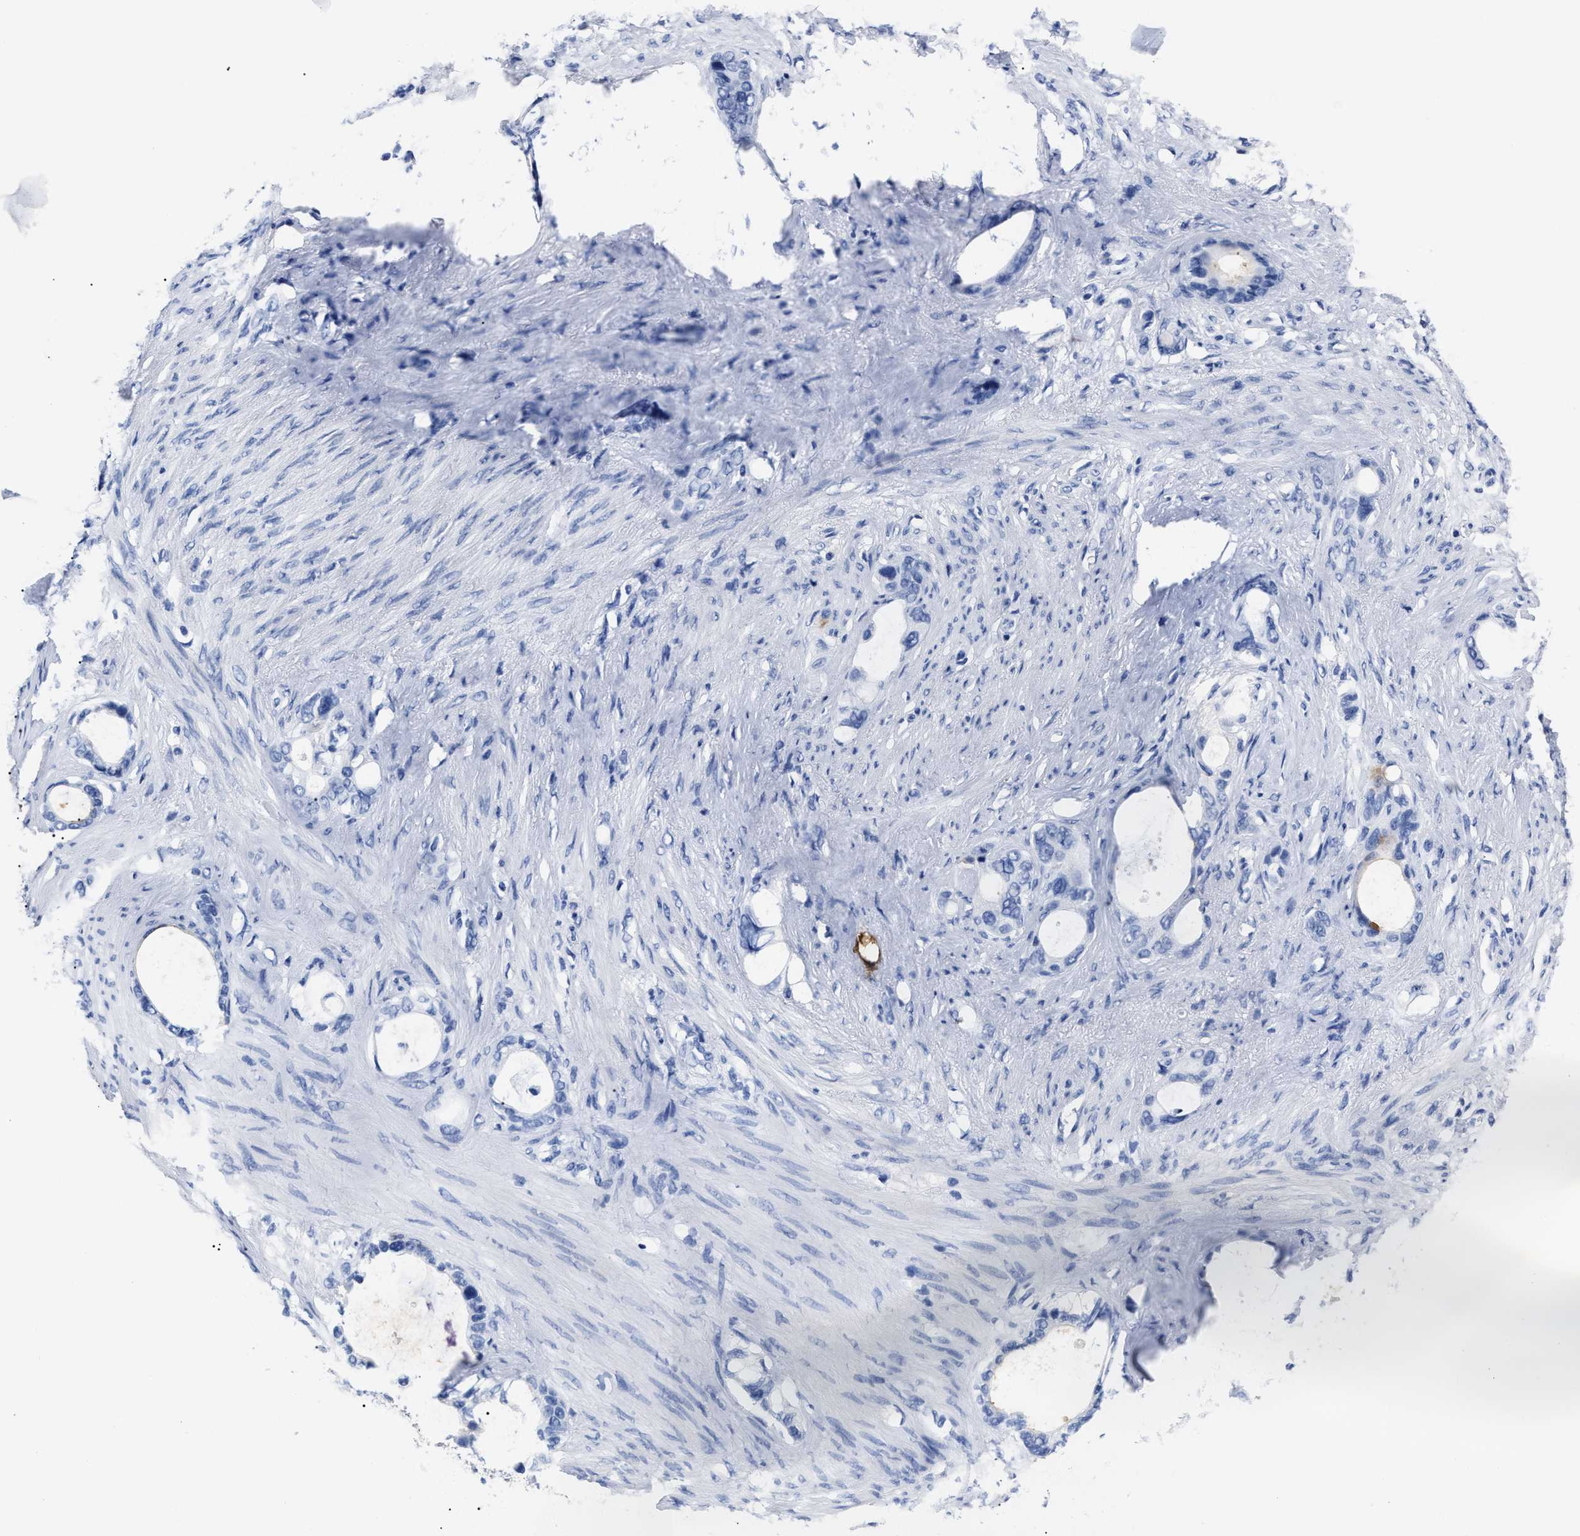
{"staining": {"intensity": "negative", "quantity": "none", "location": "none"}, "tissue": "stomach cancer", "cell_type": "Tumor cells", "image_type": "cancer", "snomed": [{"axis": "morphology", "description": "Adenocarcinoma, NOS"}, {"axis": "topography", "description": "Stomach"}], "caption": "High magnification brightfield microscopy of stomach cancer (adenocarcinoma) stained with DAB (brown) and counterstained with hematoxylin (blue): tumor cells show no significant positivity. (DAB immunohistochemistry, high magnification).", "gene": "ALPG", "patient": {"sex": "female", "age": 75}}